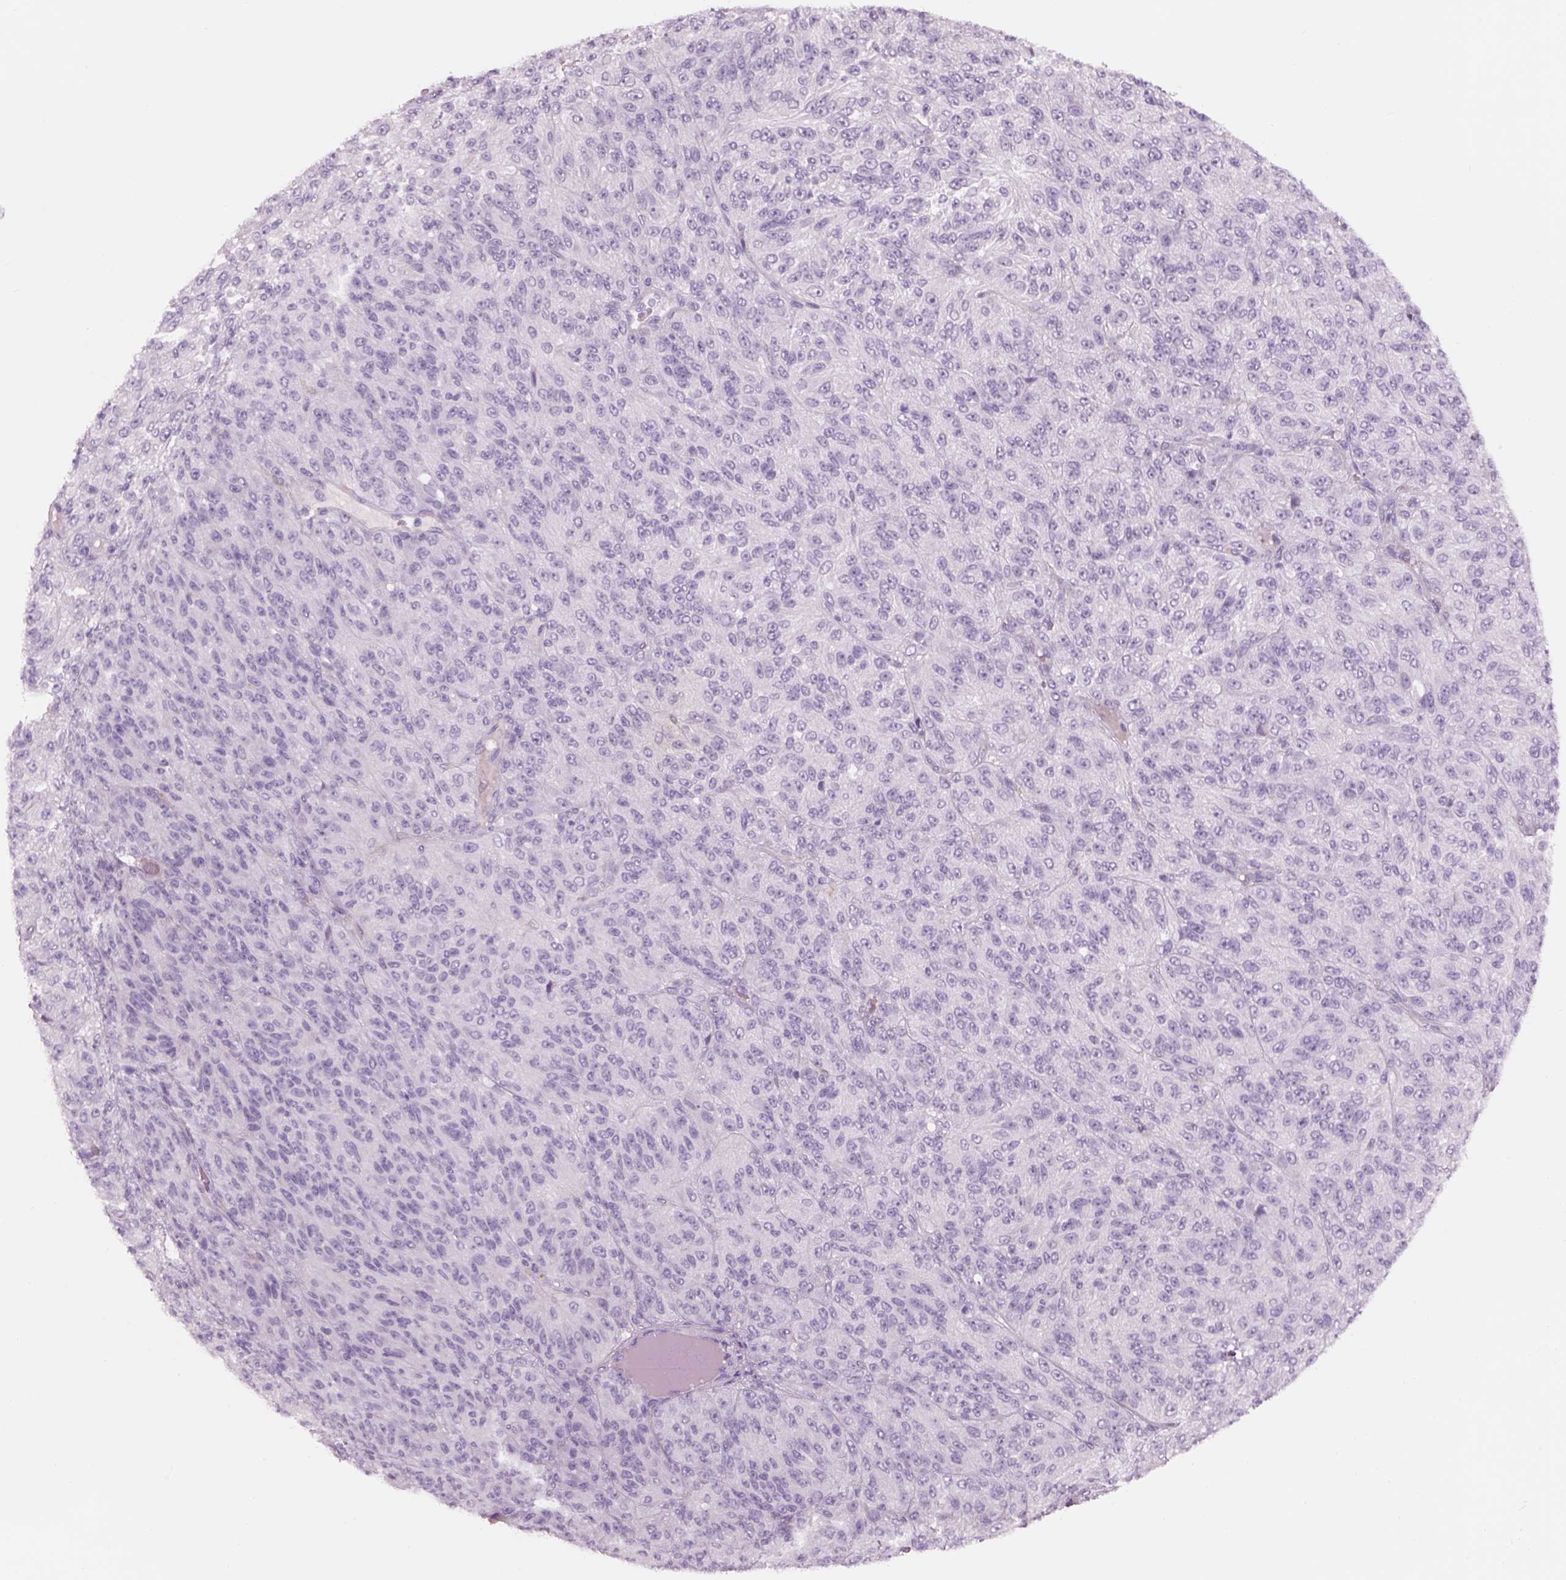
{"staining": {"intensity": "negative", "quantity": "none", "location": "none"}, "tissue": "melanoma", "cell_type": "Tumor cells", "image_type": "cancer", "snomed": [{"axis": "morphology", "description": "Malignant melanoma, Metastatic site"}, {"axis": "topography", "description": "Brain"}], "caption": "Malignant melanoma (metastatic site) stained for a protein using IHC shows no expression tumor cells.", "gene": "GAS2L2", "patient": {"sex": "female", "age": 56}}